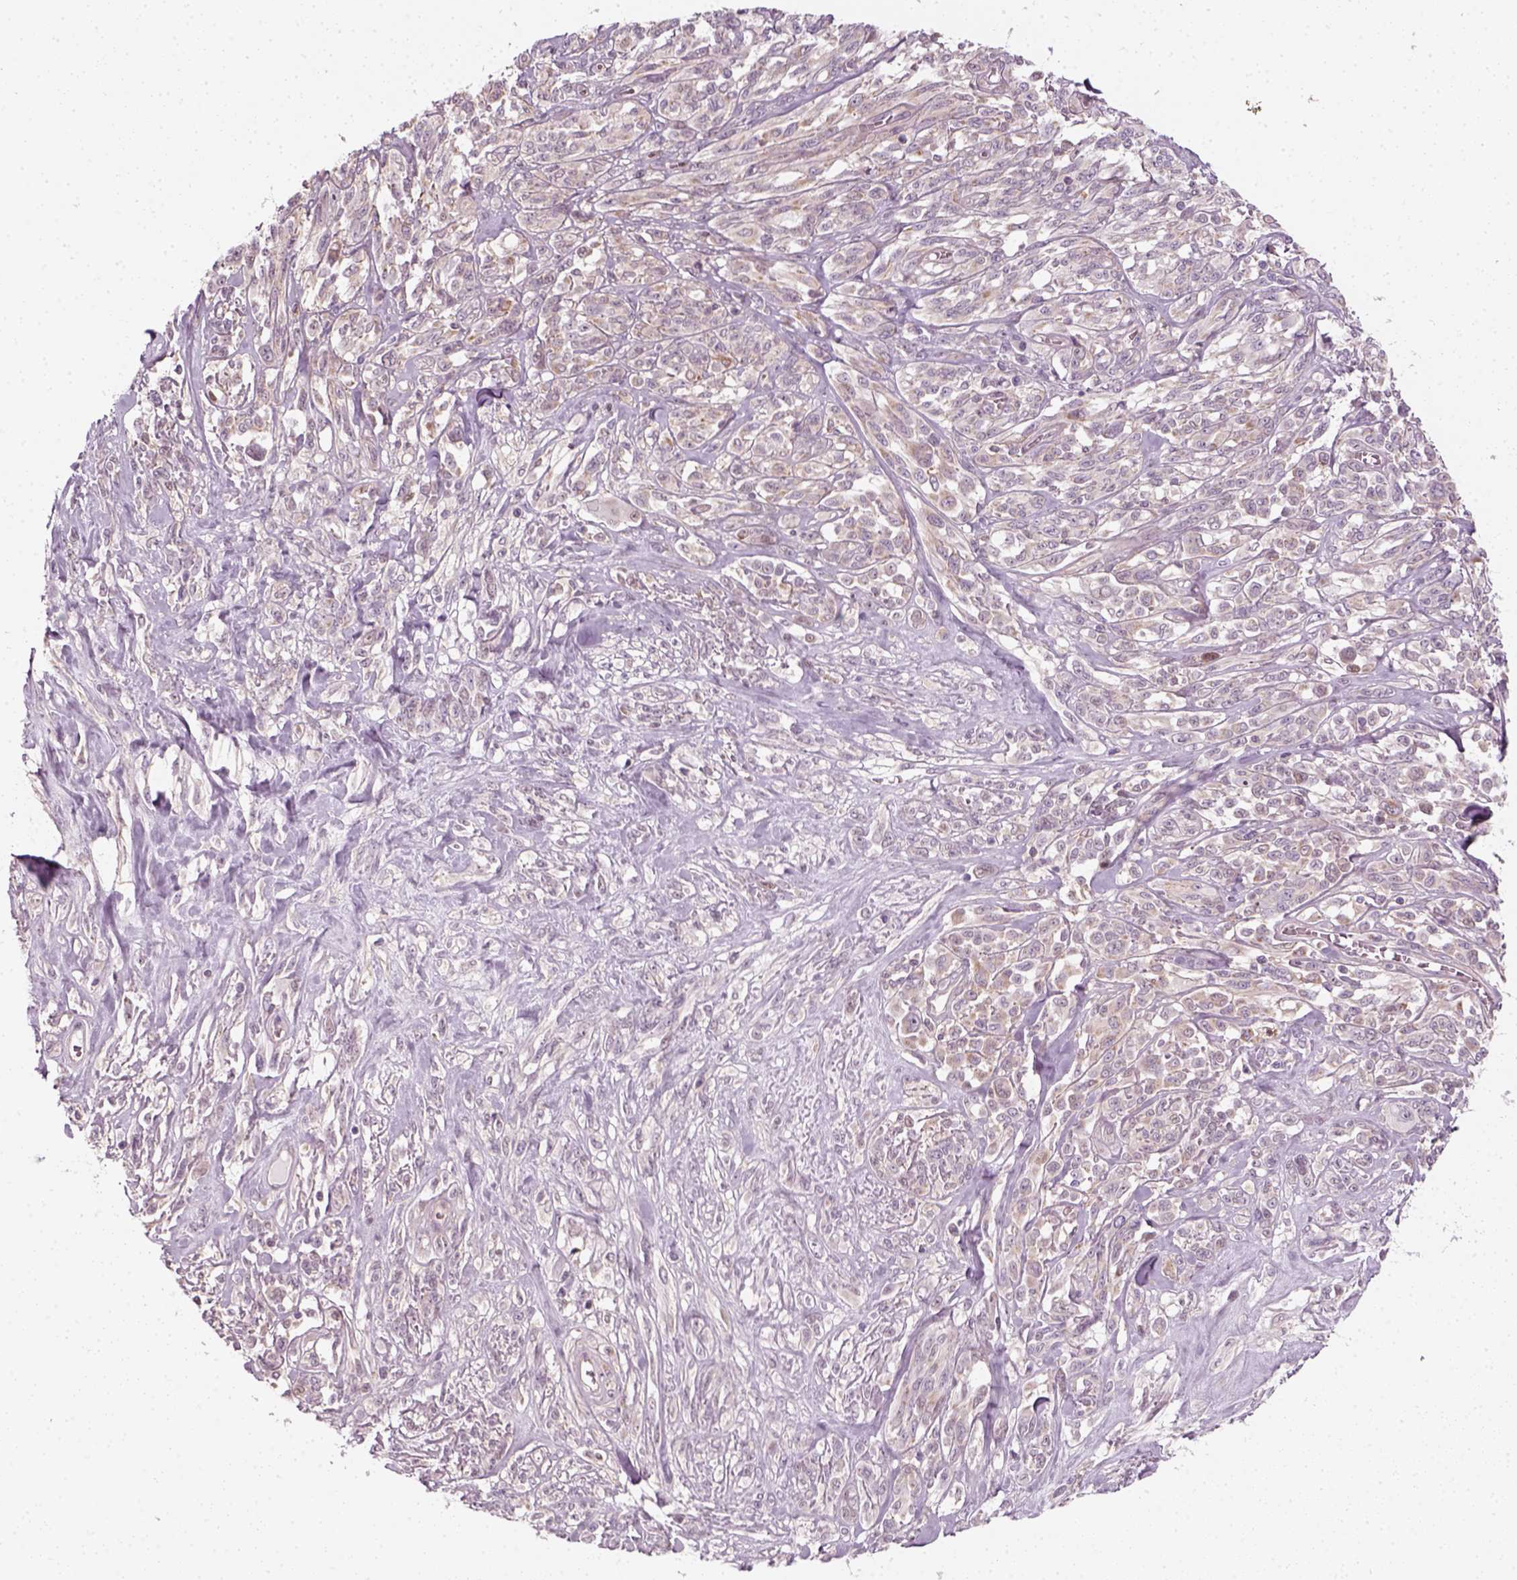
{"staining": {"intensity": "negative", "quantity": "none", "location": "none"}, "tissue": "melanoma", "cell_type": "Tumor cells", "image_type": "cancer", "snomed": [{"axis": "morphology", "description": "Malignant melanoma, NOS"}, {"axis": "topography", "description": "Skin"}], "caption": "The micrograph reveals no significant staining in tumor cells of melanoma.", "gene": "DNASE1L1", "patient": {"sex": "female", "age": 91}}